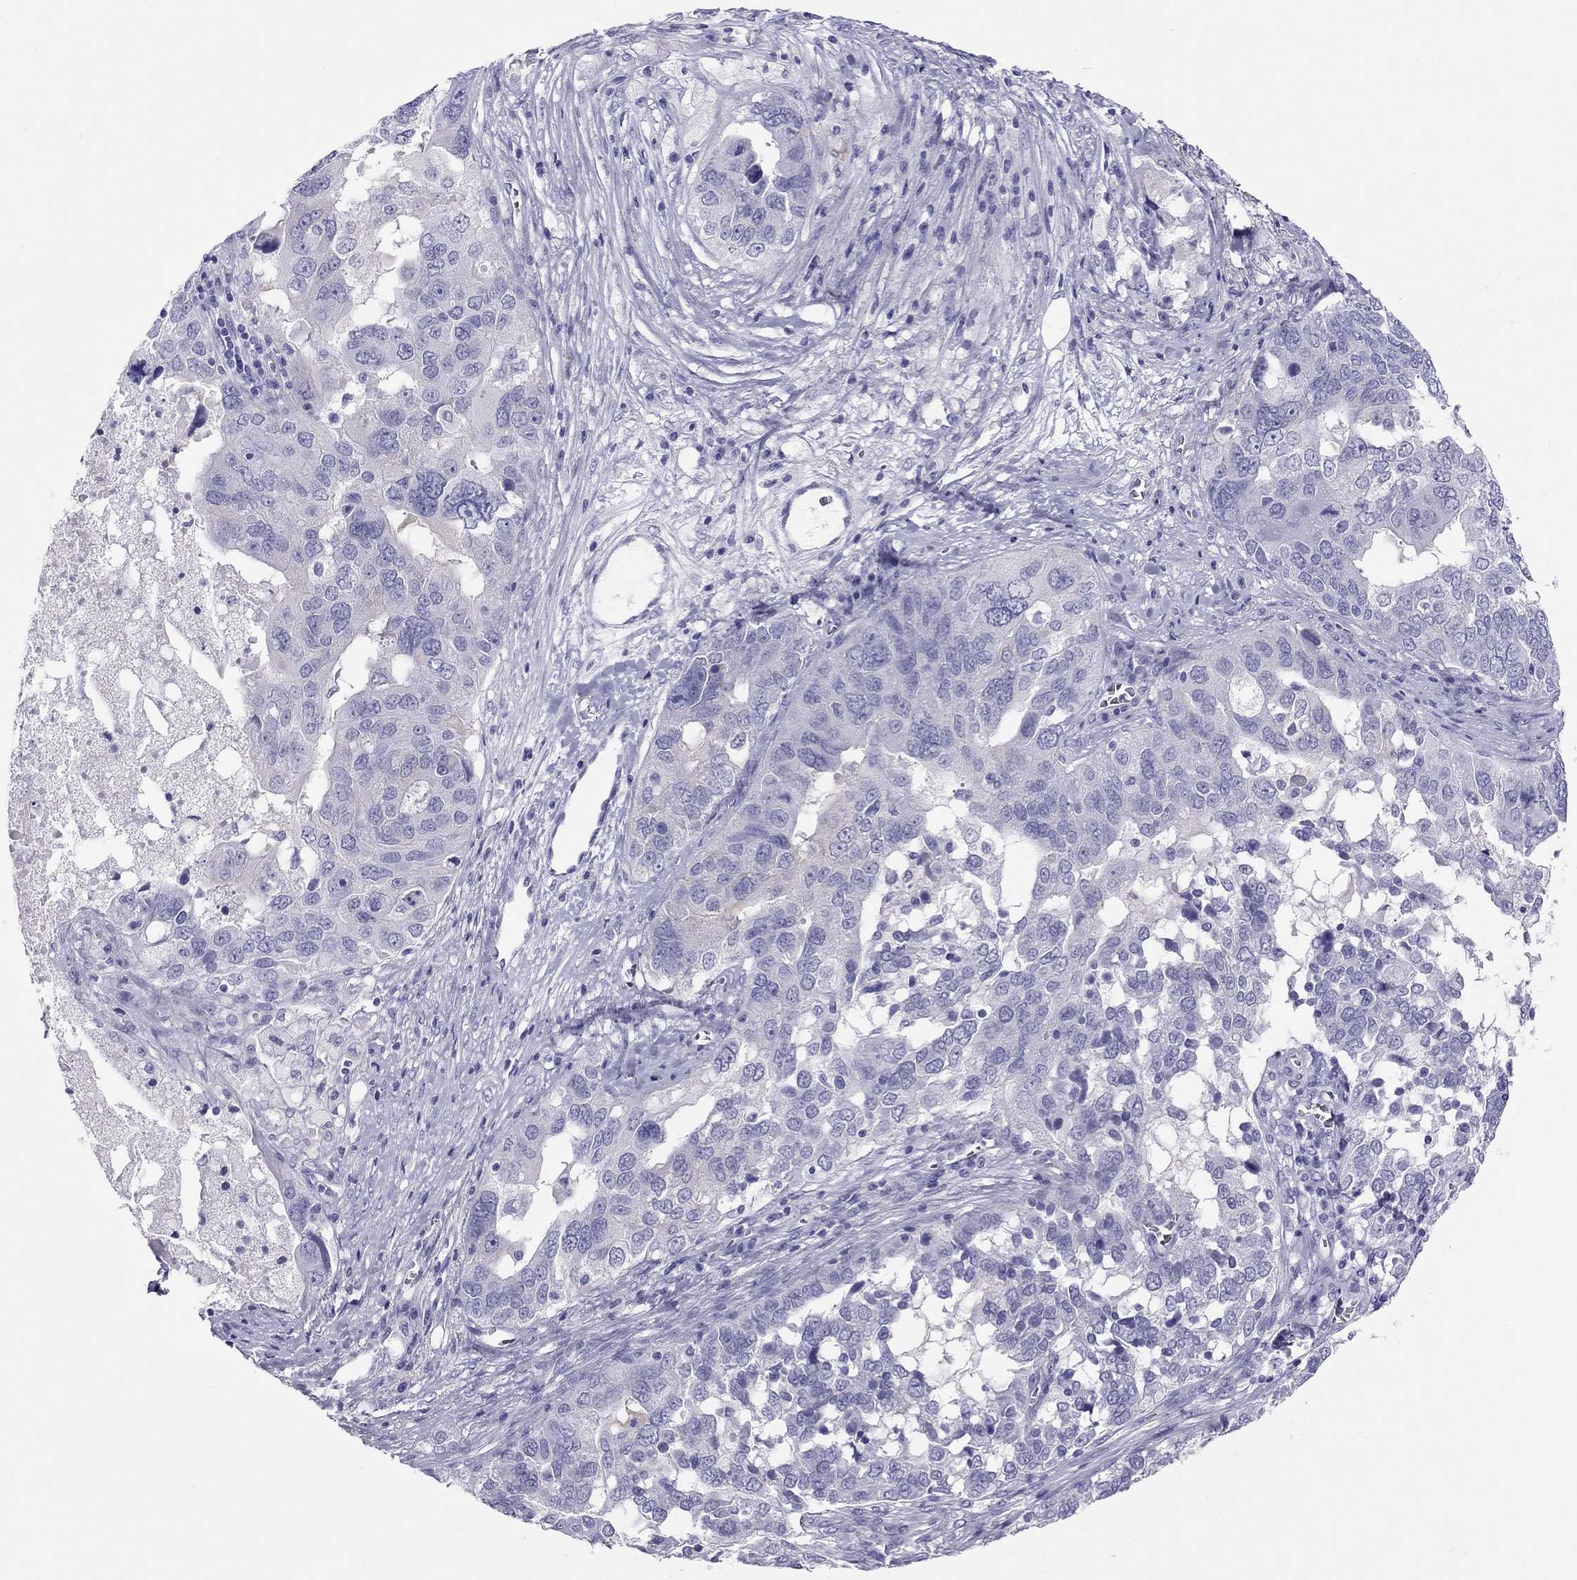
{"staining": {"intensity": "negative", "quantity": "none", "location": "none"}, "tissue": "ovarian cancer", "cell_type": "Tumor cells", "image_type": "cancer", "snomed": [{"axis": "morphology", "description": "Carcinoma, endometroid"}, {"axis": "topography", "description": "Soft tissue"}, {"axis": "topography", "description": "Ovary"}], "caption": "The IHC photomicrograph has no significant positivity in tumor cells of endometroid carcinoma (ovarian) tissue.", "gene": "PSMB11", "patient": {"sex": "female", "age": 52}}